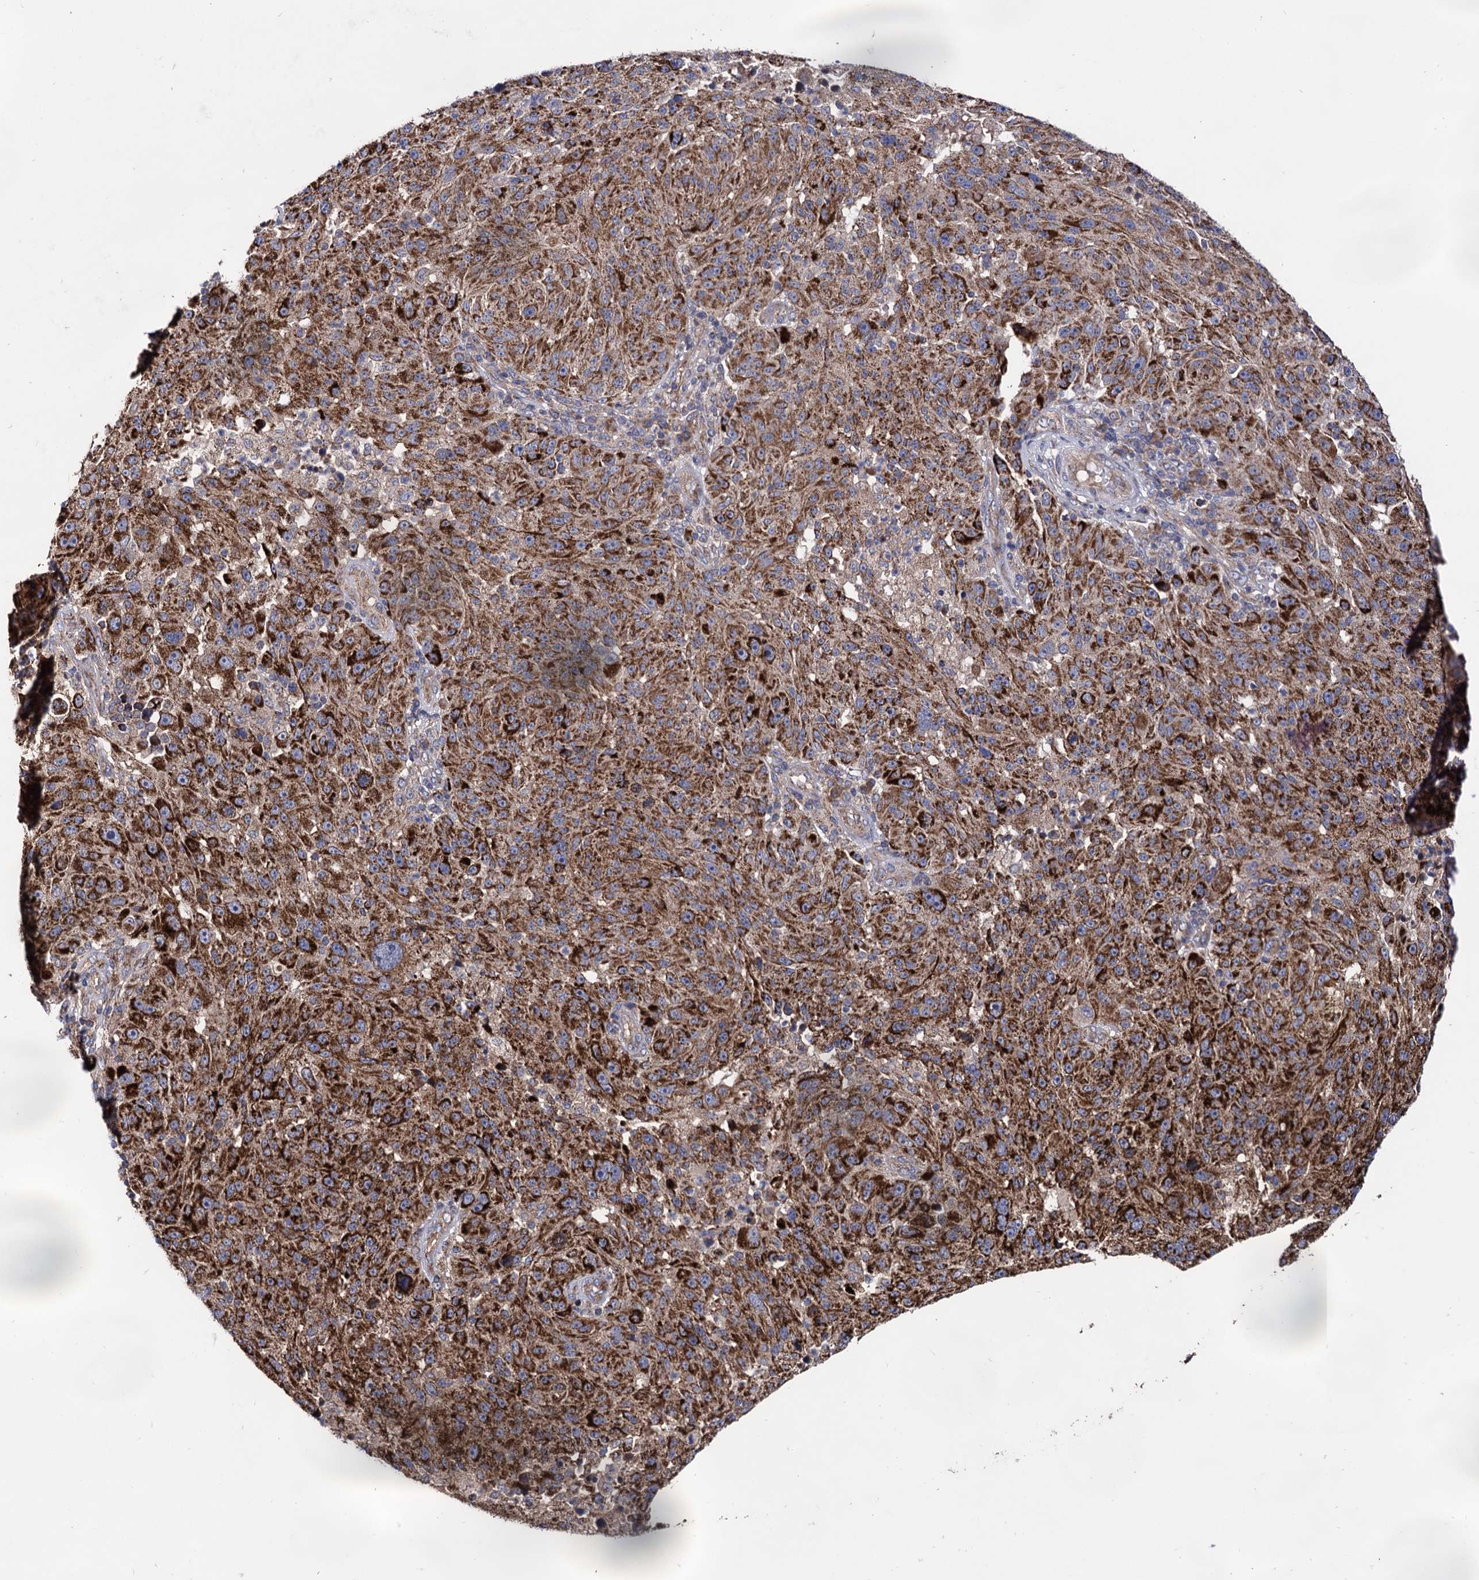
{"staining": {"intensity": "strong", "quantity": ">75%", "location": "cytoplasmic/membranous"}, "tissue": "melanoma", "cell_type": "Tumor cells", "image_type": "cancer", "snomed": [{"axis": "morphology", "description": "Malignant melanoma, NOS"}, {"axis": "topography", "description": "Skin"}], "caption": "There is high levels of strong cytoplasmic/membranous positivity in tumor cells of malignant melanoma, as demonstrated by immunohistochemical staining (brown color).", "gene": "IQCH", "patient": {"sex": "male", "age": 53}}